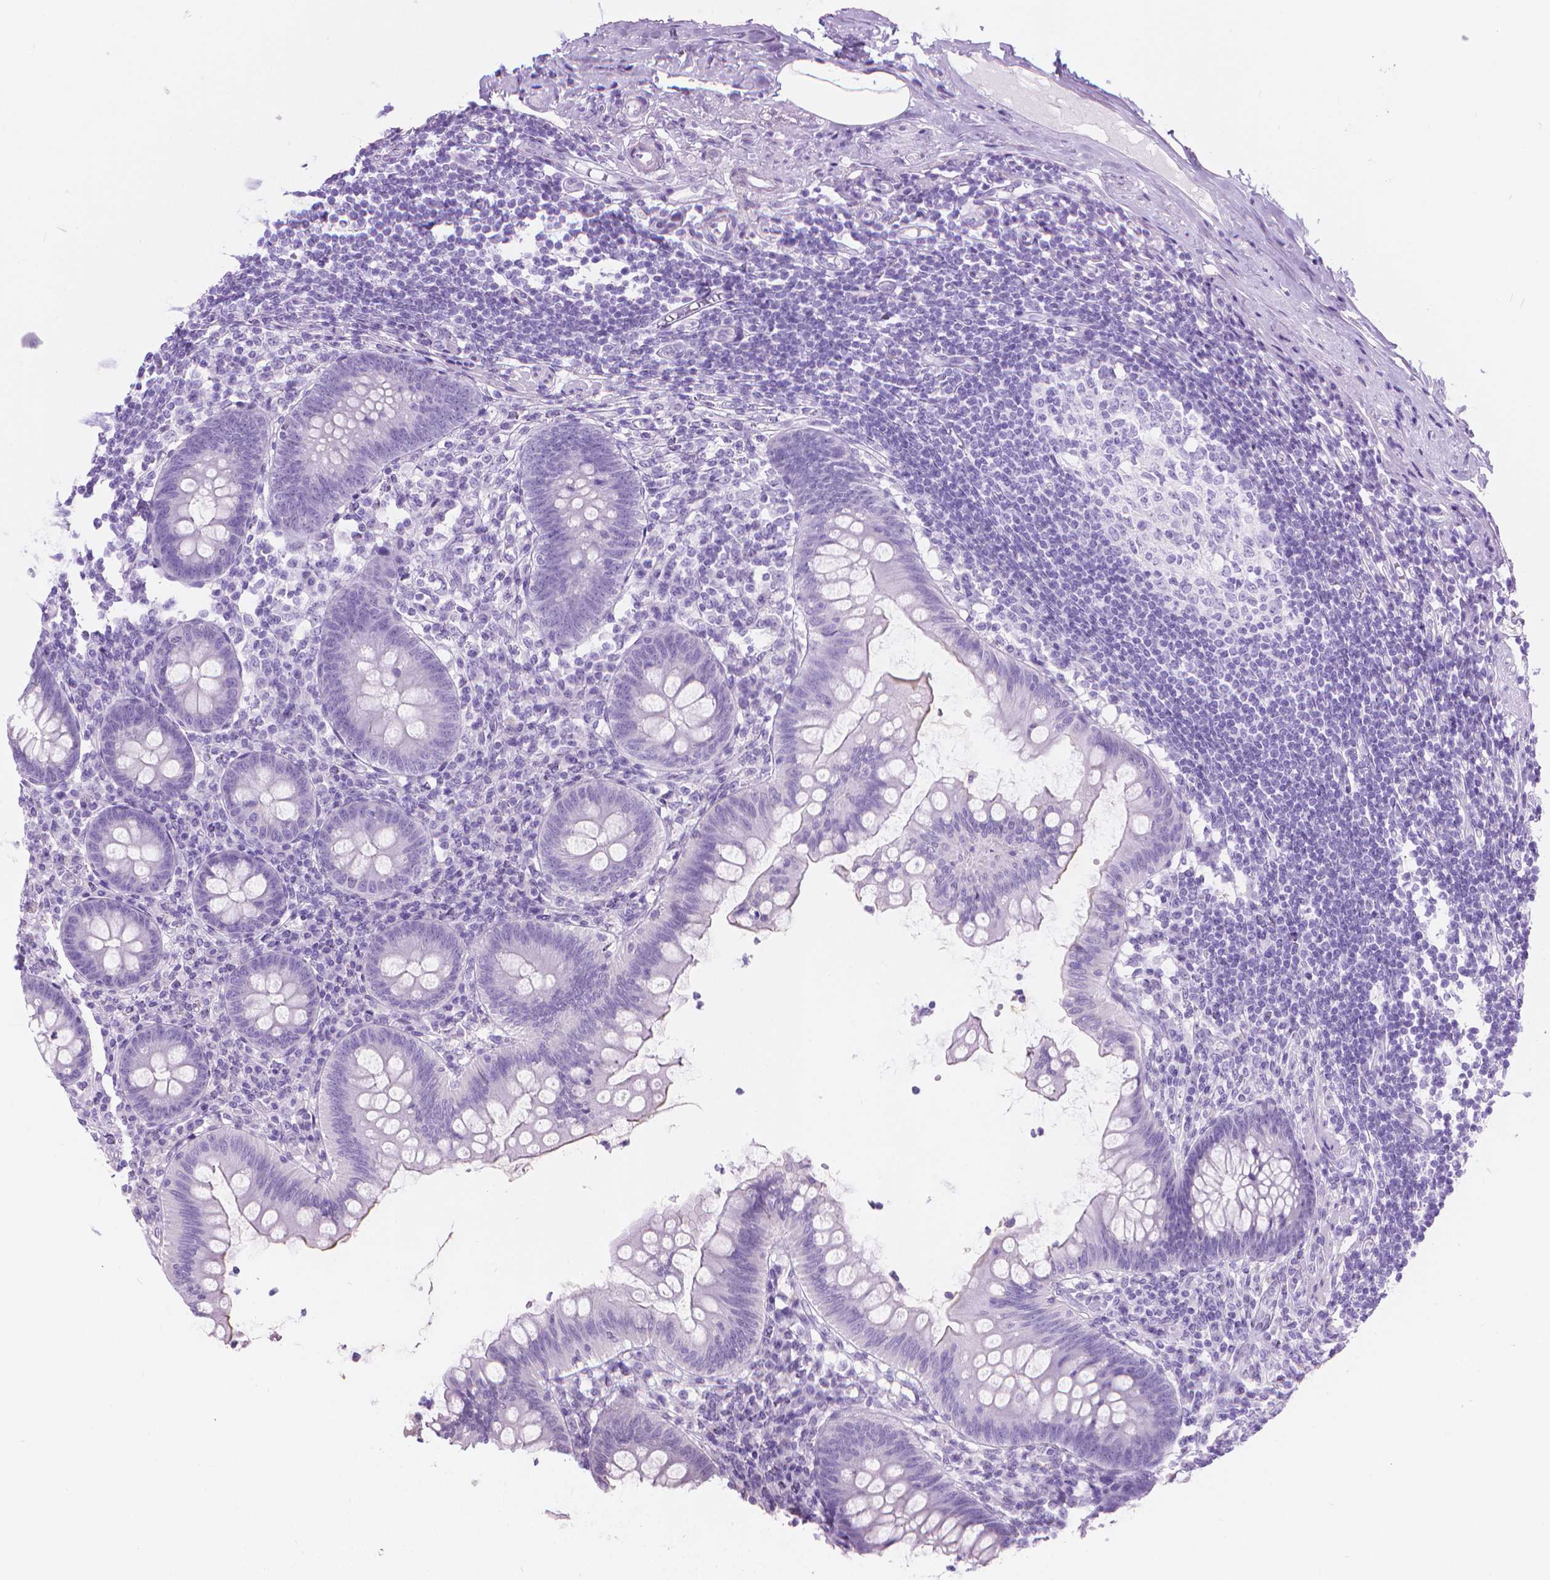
{"staining": {"intensity": "negative", "quantity": "none", "location": "none"}, "tissue": "appendix", "cell_type": "Glandular cells", "image_type": "normal", "snomed": [{"axis": "morphology", "description": "Normal tissue, NOS"}, {"axis": "topography", "description": "Appendix"}], "caption": "The image displays no significant positivity in glandular cells of appendix. (DAB (3,3'-diaminobenzidine) immunohistochemistry with hematoxylin counter stain).", "gene": "CFAP52", "patient": {"sex": "female", "age": 57}}